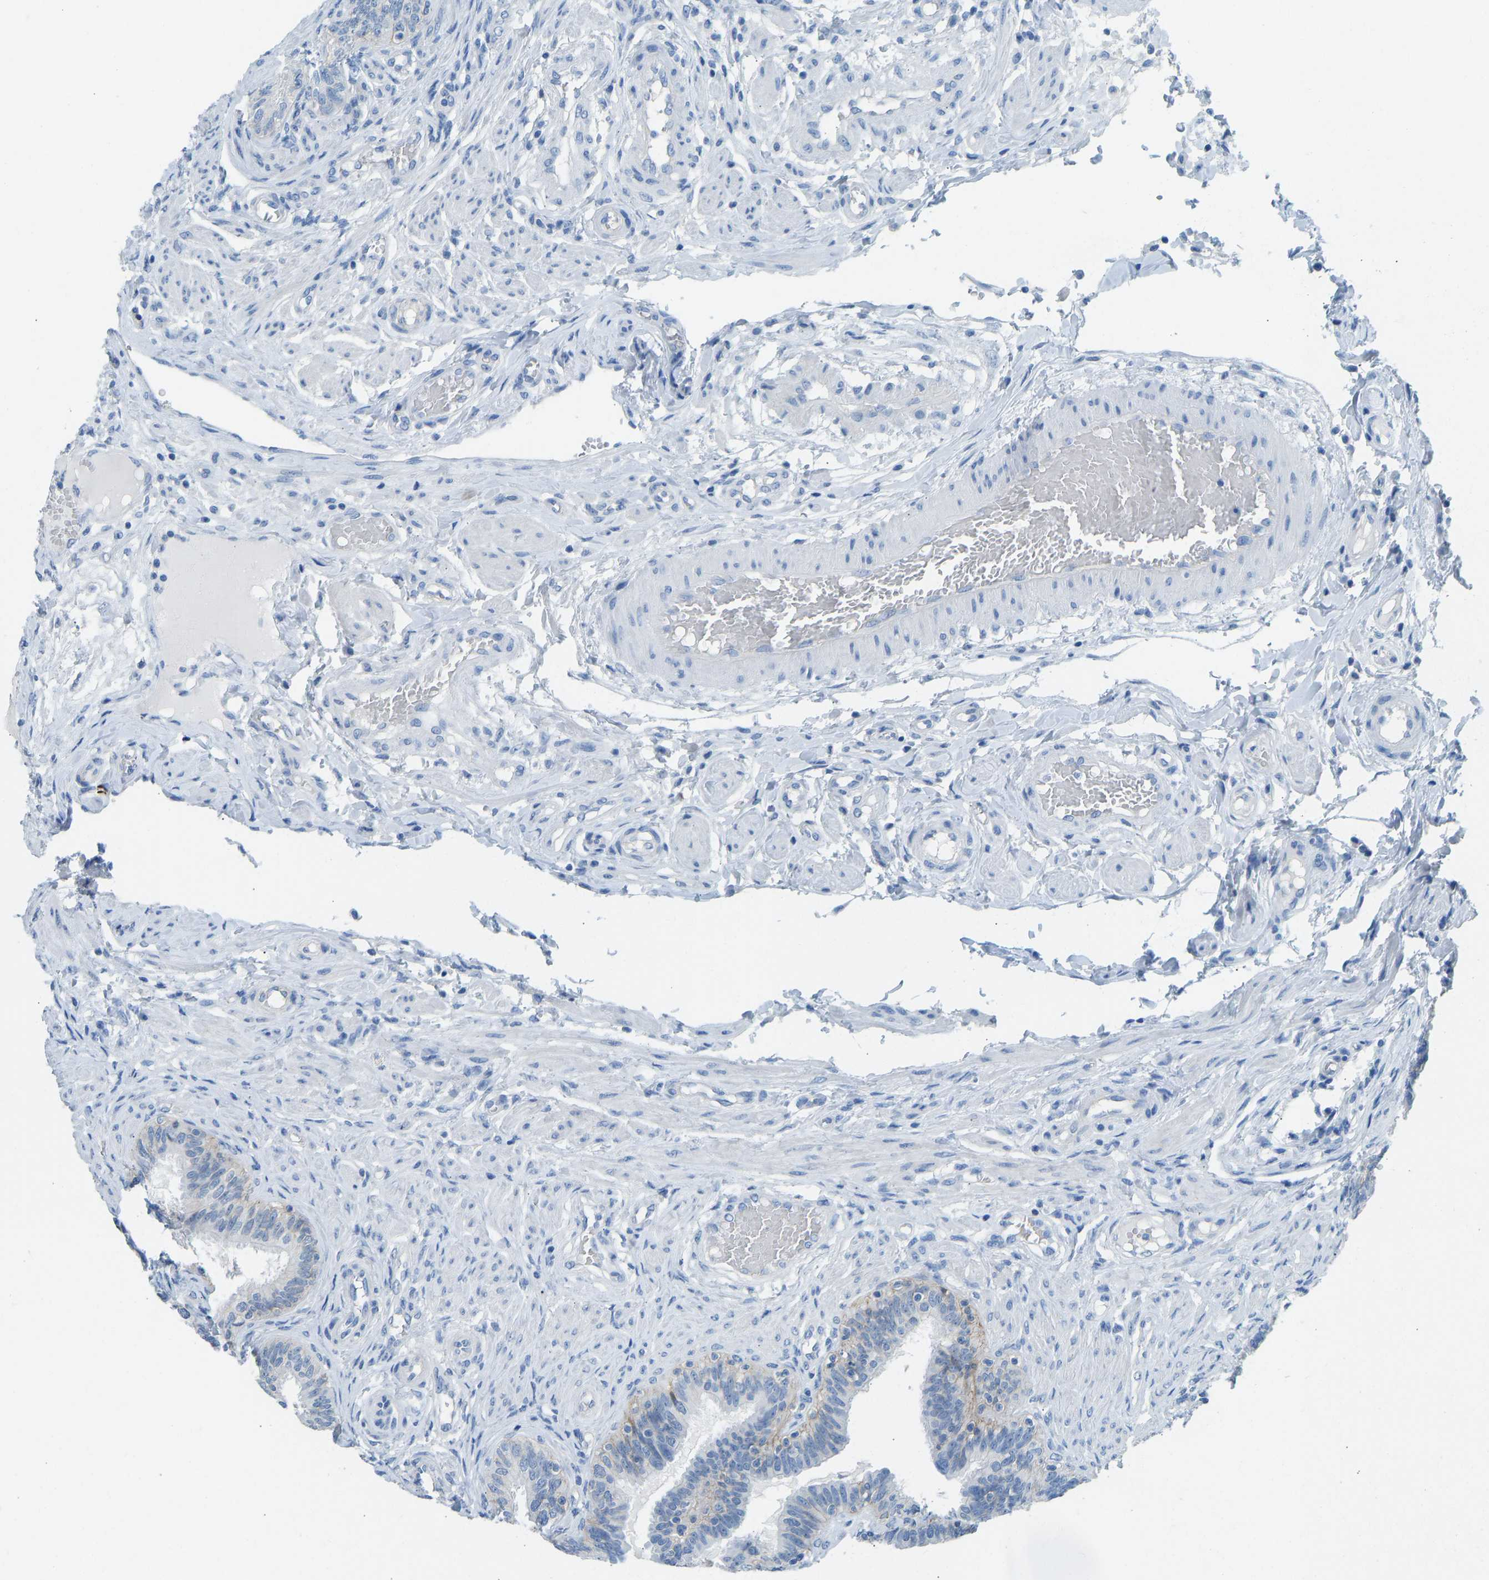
{"staining": {"intensity": "moderate", "quantity": "<25%", "location": "cytoplasmic/membranous"}, "tissue": "fallopian tube", "cell_type": "Glandular cells", "image_type": "normal", "snomed": [{"axis": "morphology", "description": "Normal tissue, NOS"}, {"axis": "topography", "description": "Fallopian tube"}, {"axis": "topography", "description": "Placenta"}], "caption": "Protein expression analysis of unremarkable fallopian tube displays moderate cytoplasmic/membranous expression in approximately <25% of glandular cells. (IHC, brightfield microscopy, high magnification).", "gene": "ATP1A1", "patient": {"sex": "female", "age": 34}}